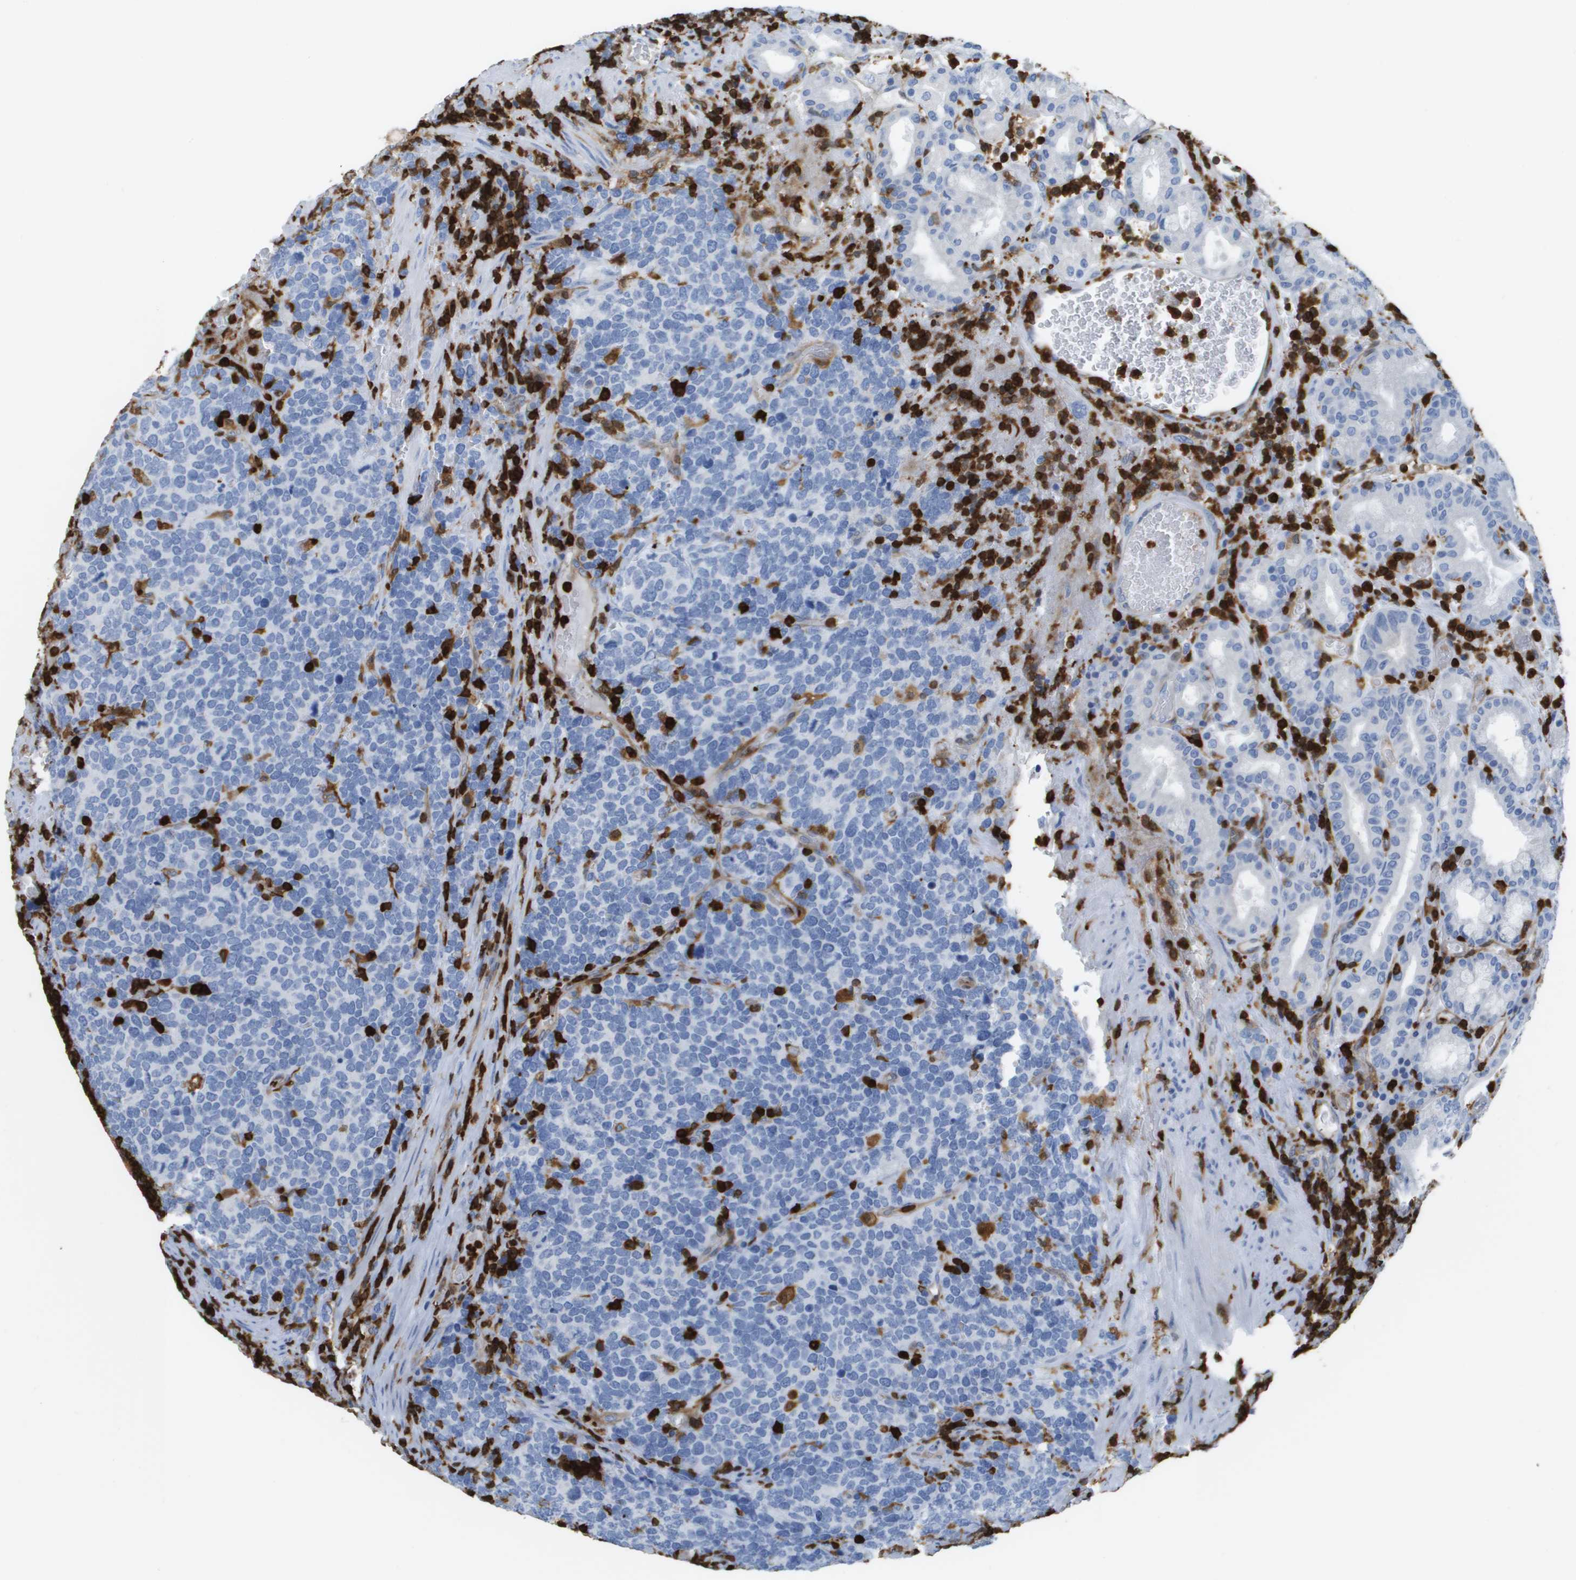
{"staining": {"intensity": "negative", "quantity": "none", "location": "none"}, "tissue": "stomach", "cell_type": "Glandular cells", "image_type": "normal", "snomed": [{"axis": "morphology", "description": "Normal tissue, NOS"}, {"axis": "morphology", "description": "Carcinoid, malignant, NOS"}, {"axis": "topography", "description": "Stomach, upper"}], "caption": "IHC histopathology image of normal stomach stained for a protein (brown), which shows no positivity in glandular cells. The staining was performed using DAB (3,3'-diaminobenzidine) to visualize the protein expression in brown, while the nuclei were stained in blue with hematoxylin (Magnification: 20x).", "gene": "DOCK5", "patient": {"sex": "male", "age": 39}}